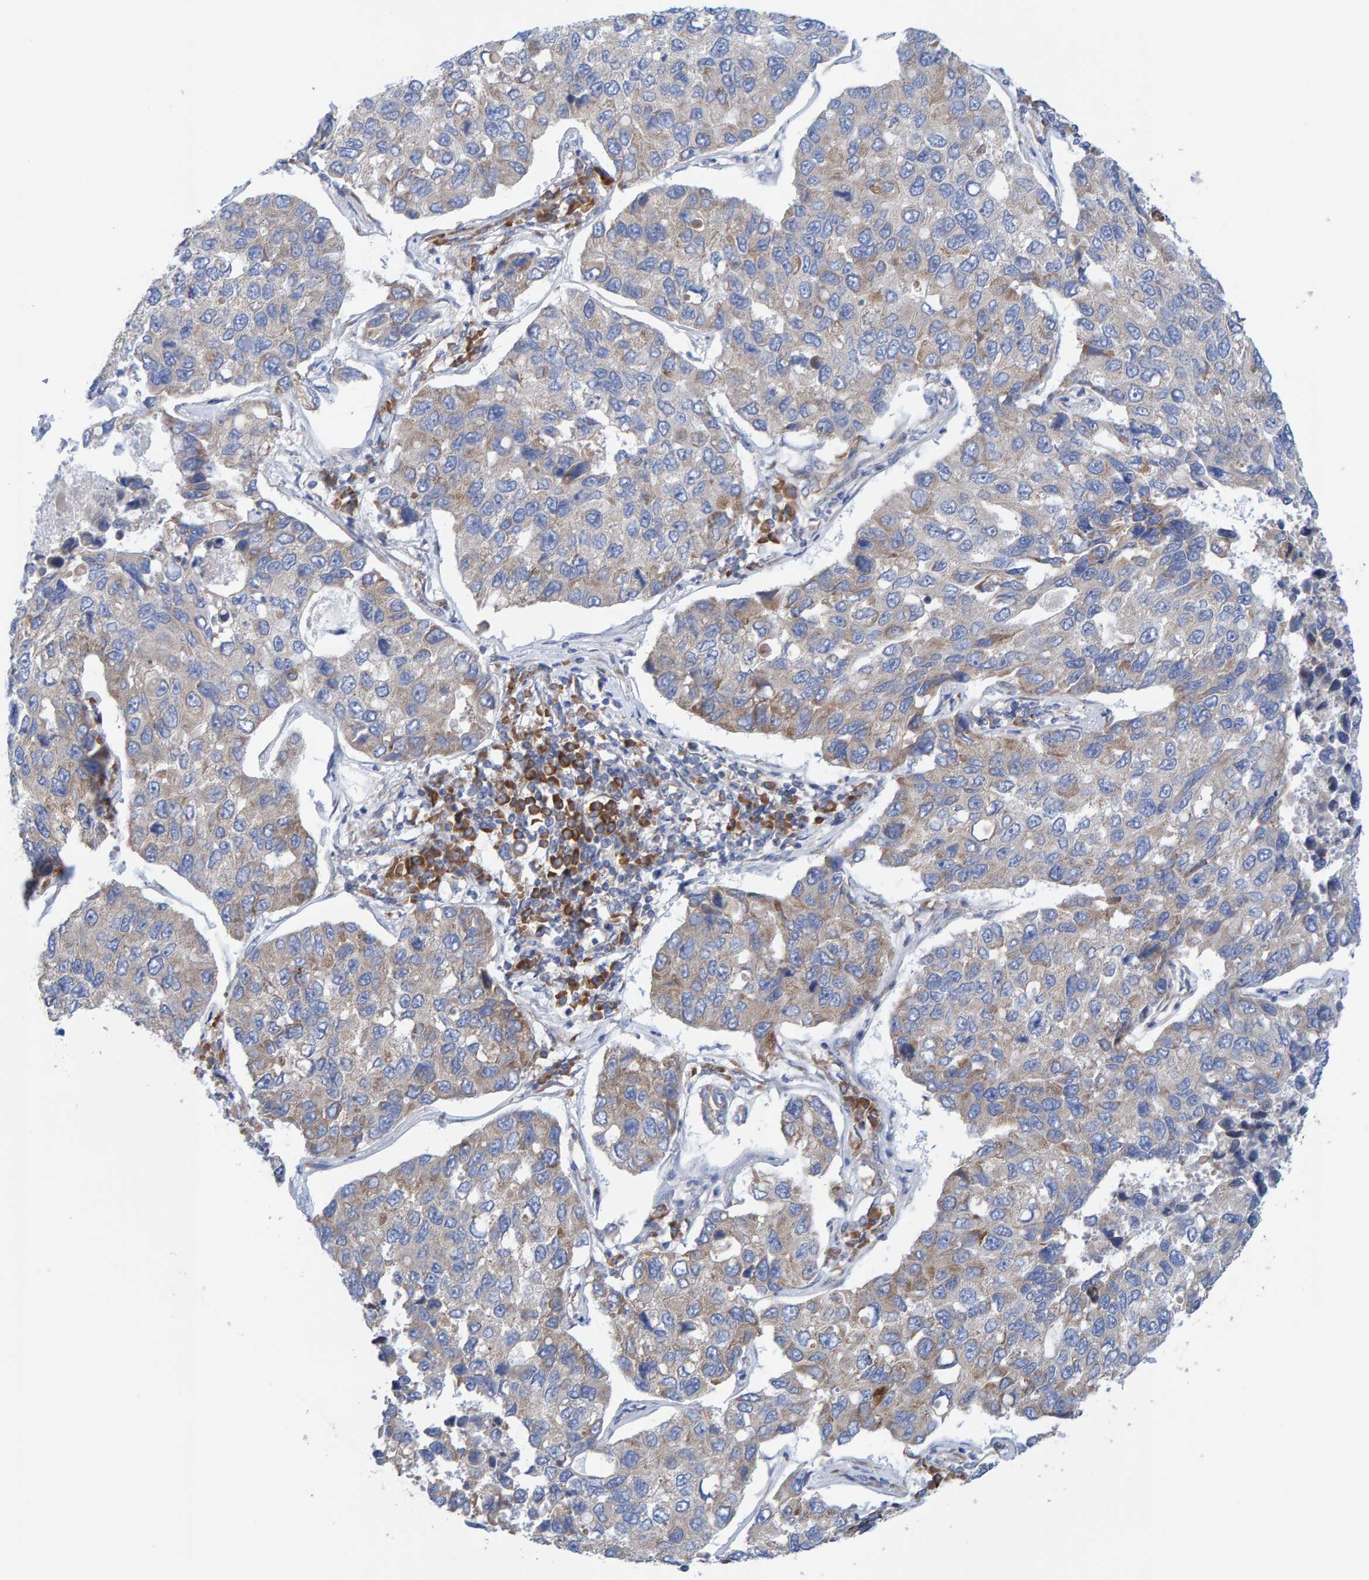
{"staining": {"intensity": "weak", "quantity": "<25%", "location": "cytoplasmic/membranous"}, "tissue": "lung cancer", "cell_type": "Tumor cells", "image_type": "cancer", "snomed": [{"axis": "morphology", "description": "Adenocarcinoma, NOS"}, {"axis": "topography", "description": "Lung"}], "caption": "Immunohistochemistry of lung cancer (adenocarcinoma) displays no positivity in tumor cells.", "gene": "CDK5RAP3", "patient": {"sex": "male", "age": 64}}